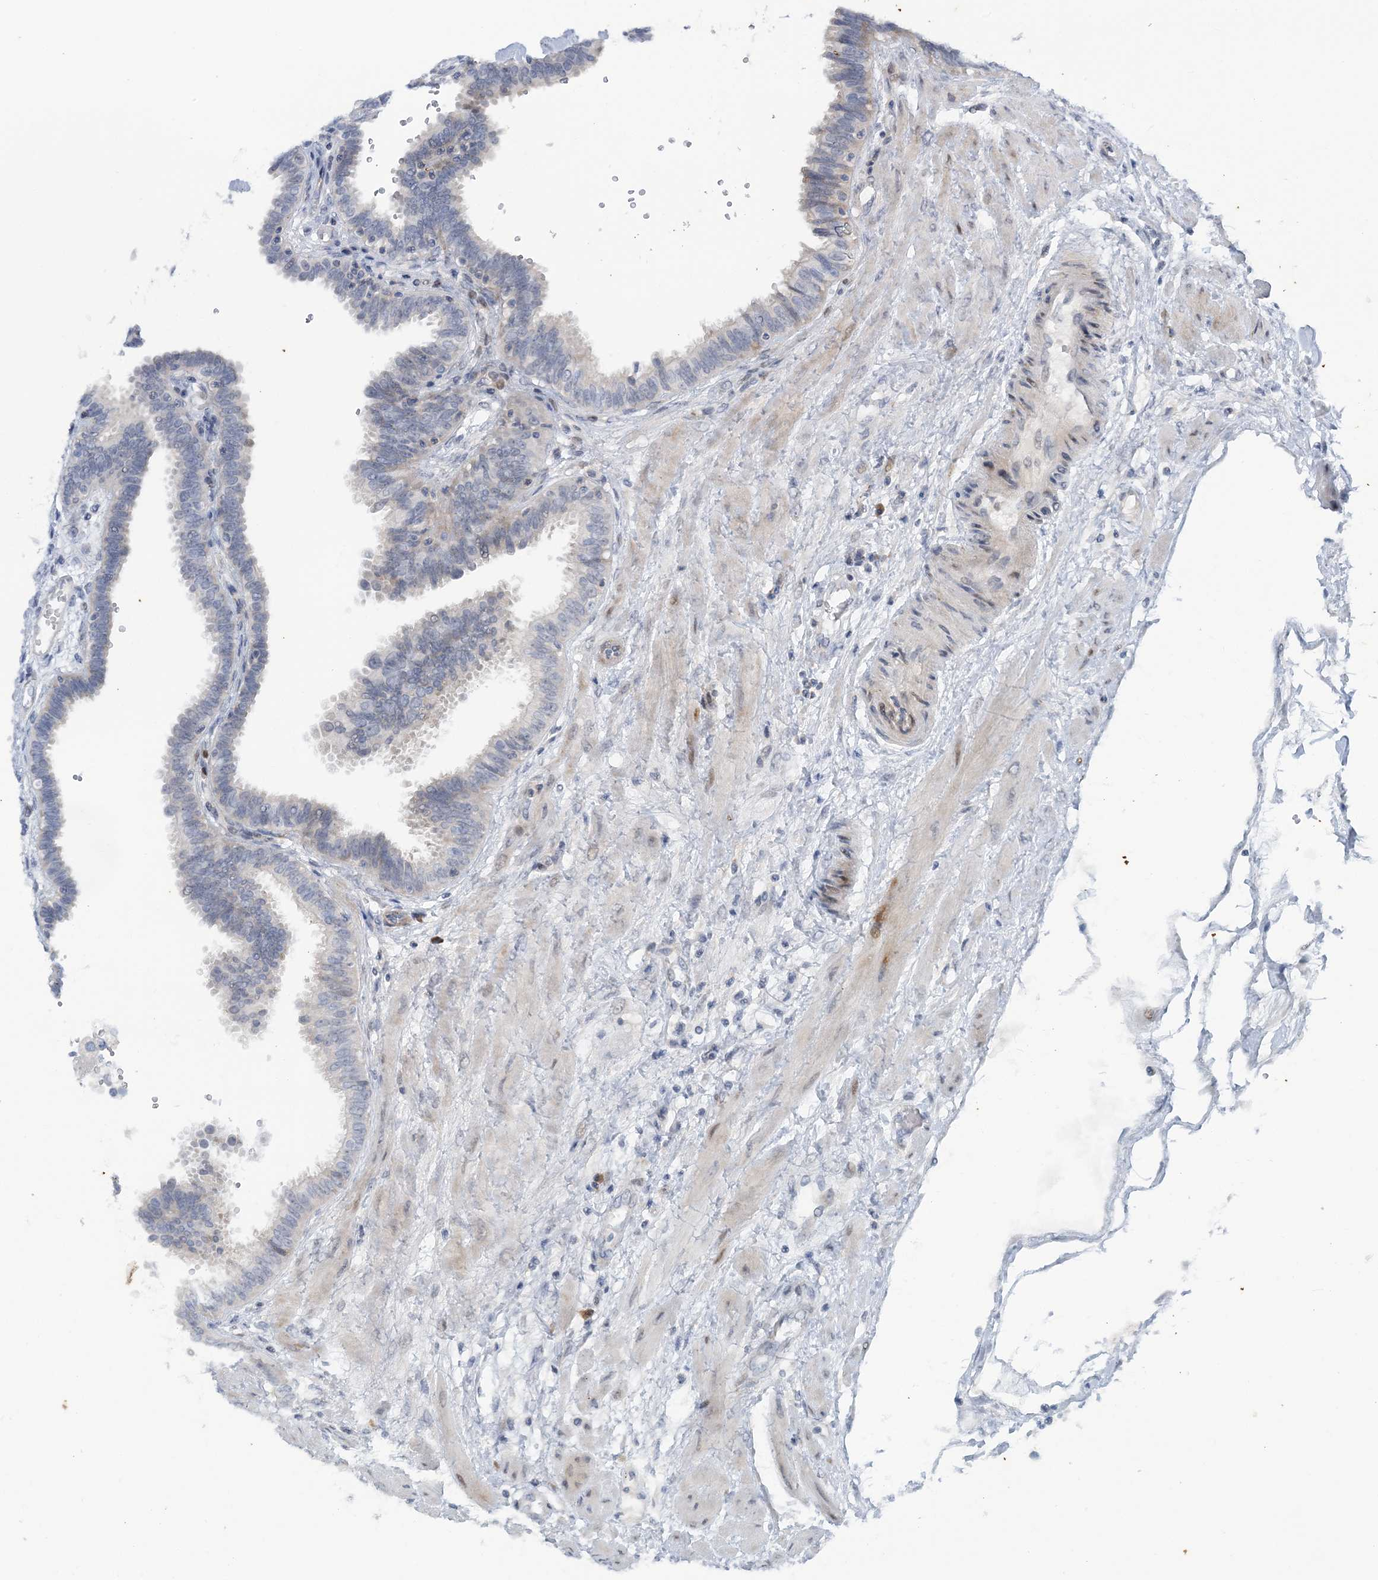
{"staining": {"intensity": "negative", "quantity": "none", "location": "none"}, "tissue": "fallopian tube", "cell_type": "Glandular cells", "image_type": "normal", "snomed": [{"axis": "morphology", "description": "Normal tissue, NOS"}, {"axis": "topography", "description": "Fallopian tube"}], "caption": "DAB (3,3'-diaminobenzidine) immunohistochemical staining of unremarkable fallopian tube demonstrates no significant staining in glandular cells.", "gene": "SNED1", "patient": {"sex": "female", "age": 32}}